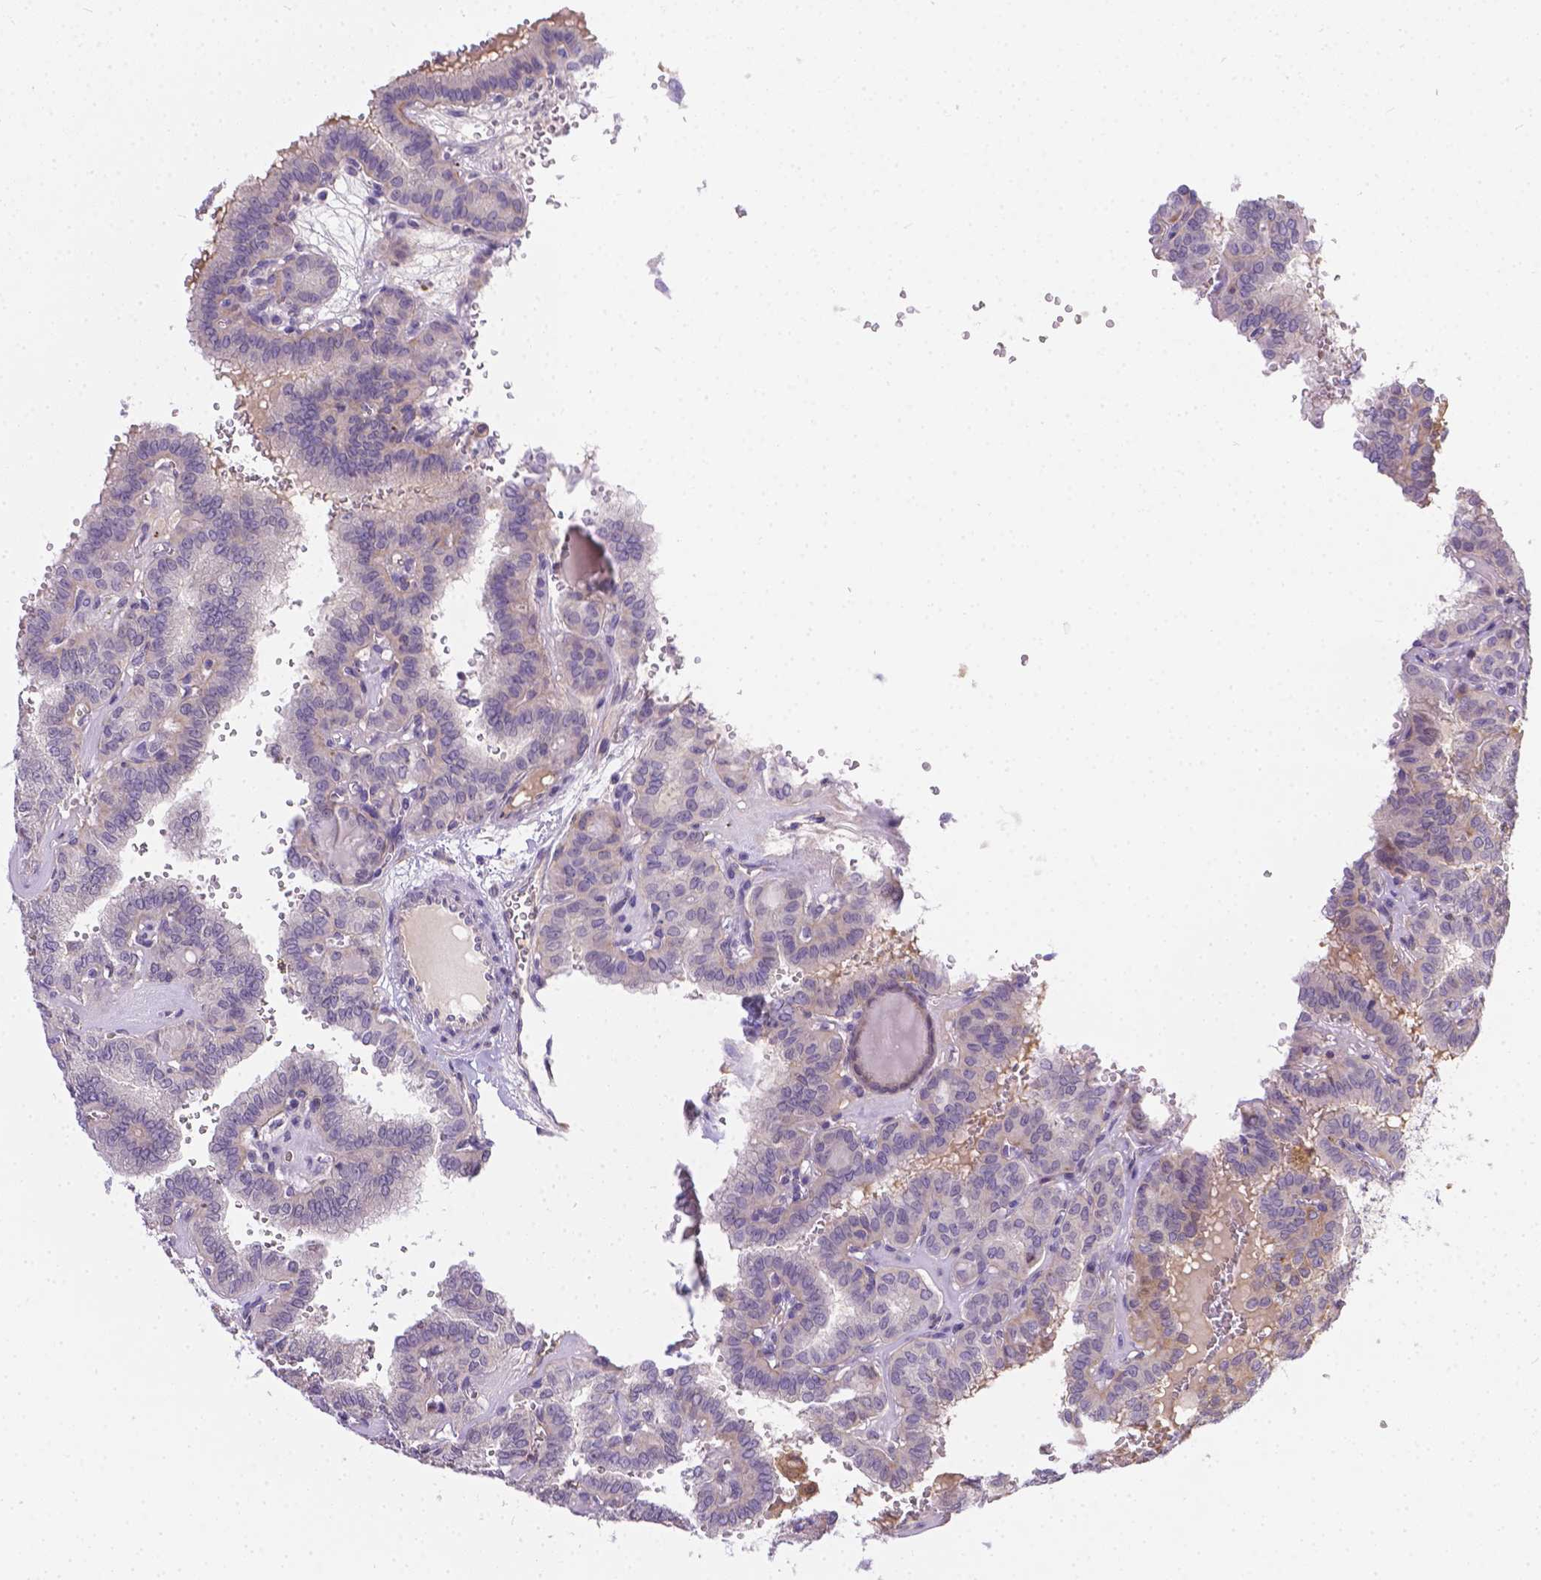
{"staining": {"intensity": "negative", "quantity": "none", "location": "none"}, "tissue": "thyroid cancer", "cell_type": "Tumor cells", "image_type": "cancer", "snomed": [{"axis": "morphology", "description": "Papillary adenocarcinoma, NOS"}, {"axis": "topography", "description": "Thyroid gland"}], "caption": "This histopathology image is of thyroid cancer (papillary adenocarcinoma) stained with immunohistochemistry (IHC) to label a protein in brown with the nuclei are counter-stained blue. There is no expression in tumor cells. (Stains: DAB (3,3'-diaminobenzidine) IHC with hematoxylin counter stain, Microscopy: brightfield microscopy at high magnification).", "gene": "TM4SF18", "patient": {"sex": "female", "age": 41}}